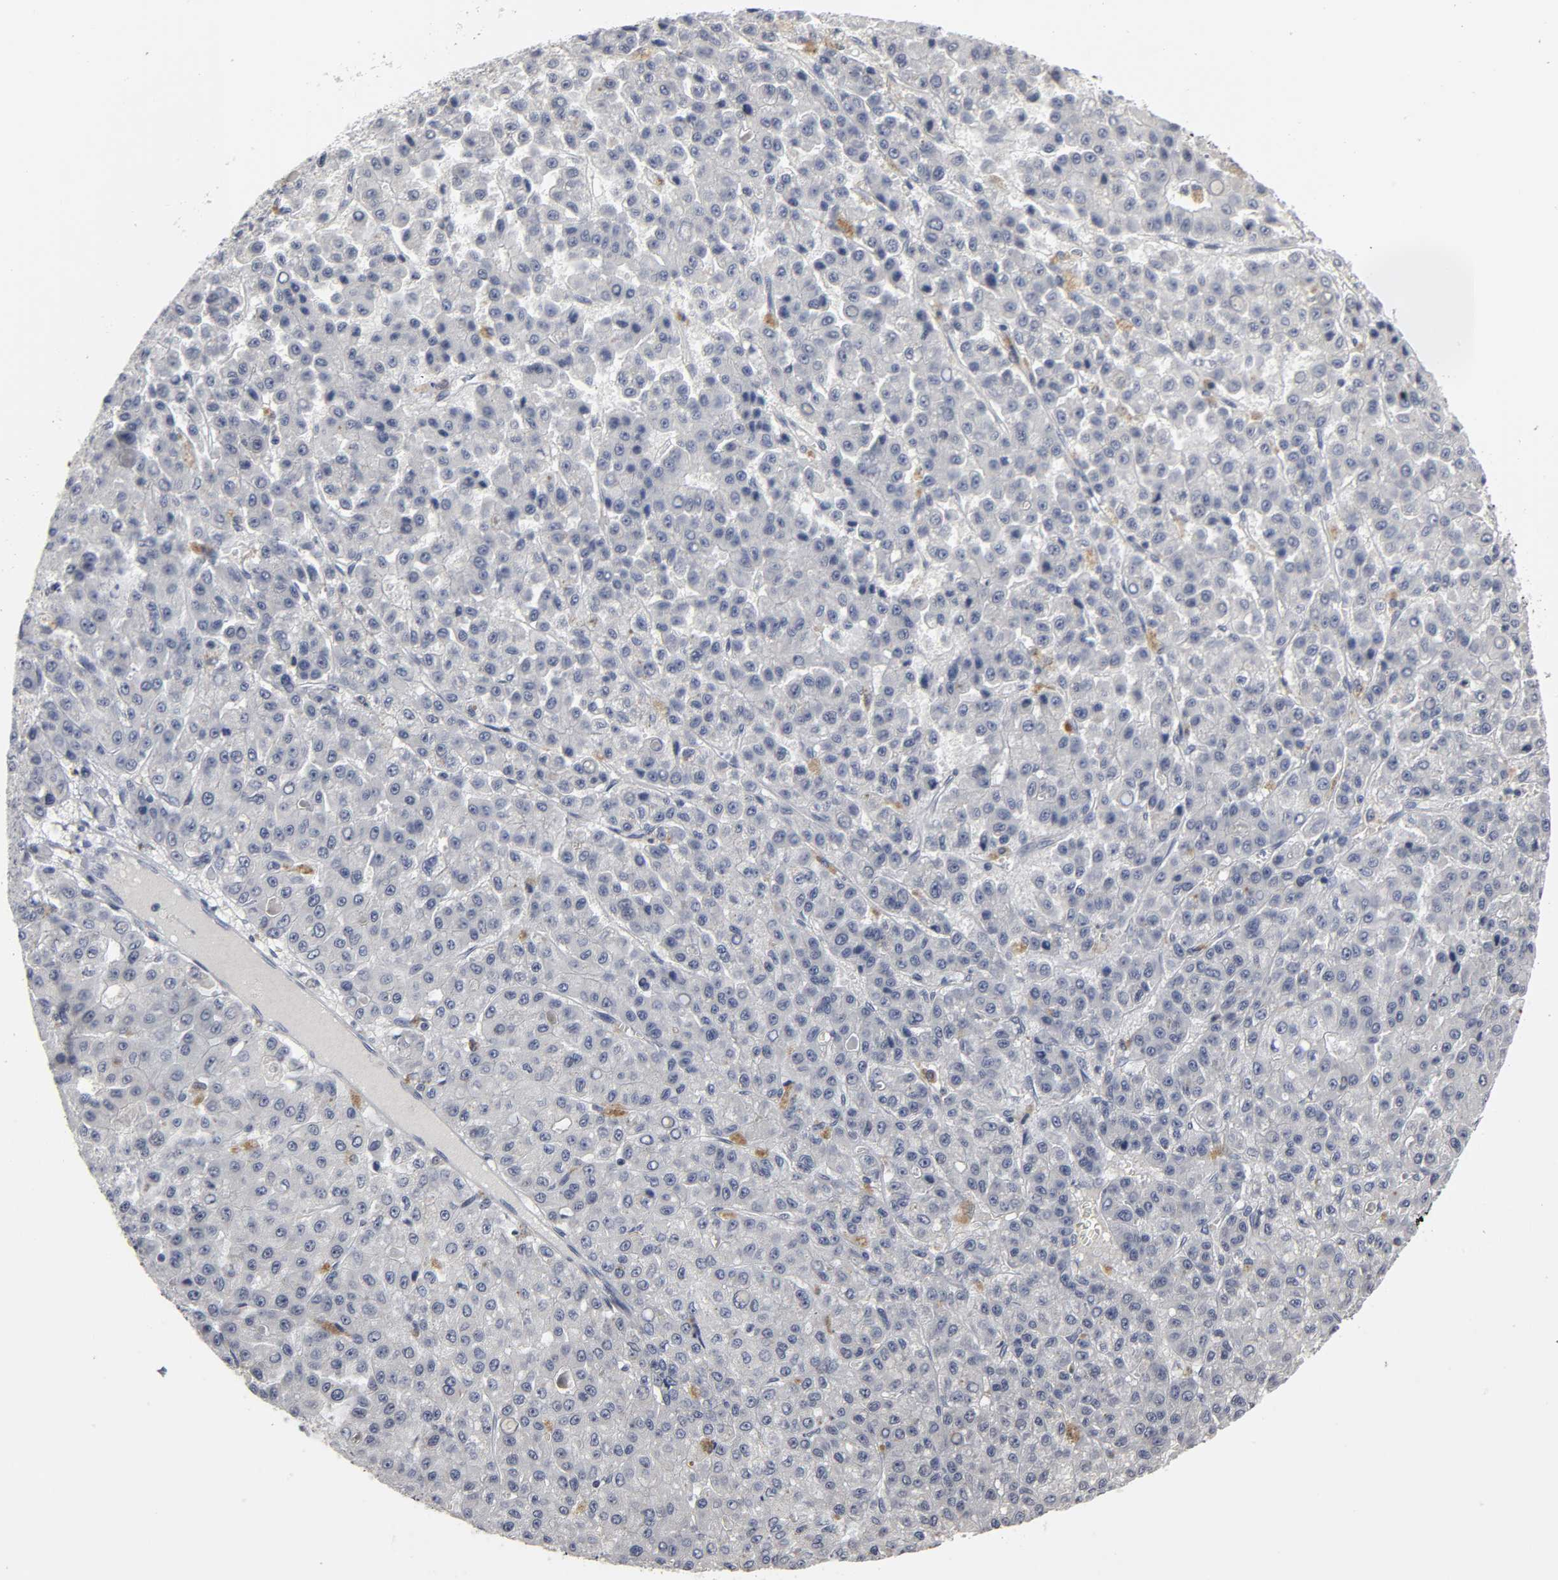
{"staining": {"intensity": "negative", "quantity": "none", "location": "none"}, "tissue": "liver cancer", "cell_type": "Tumor cells", "image_type": "cancer", "snomed": [{"axis": "morphology", "description": "Carcinoma, Hepatocellular, NOS"}, {"axis": "topography", "description": "Liver"}], "caption": "This histopathology image is of liver cancer (hepatocellular carcinoma) stained with immunohistochemistry to label a protein in brown with the nuclei are counter-stained blue. There is no expression in tumor cells.", "gene": "TCAP", "patient": {"sex": "male", "age": 70}}